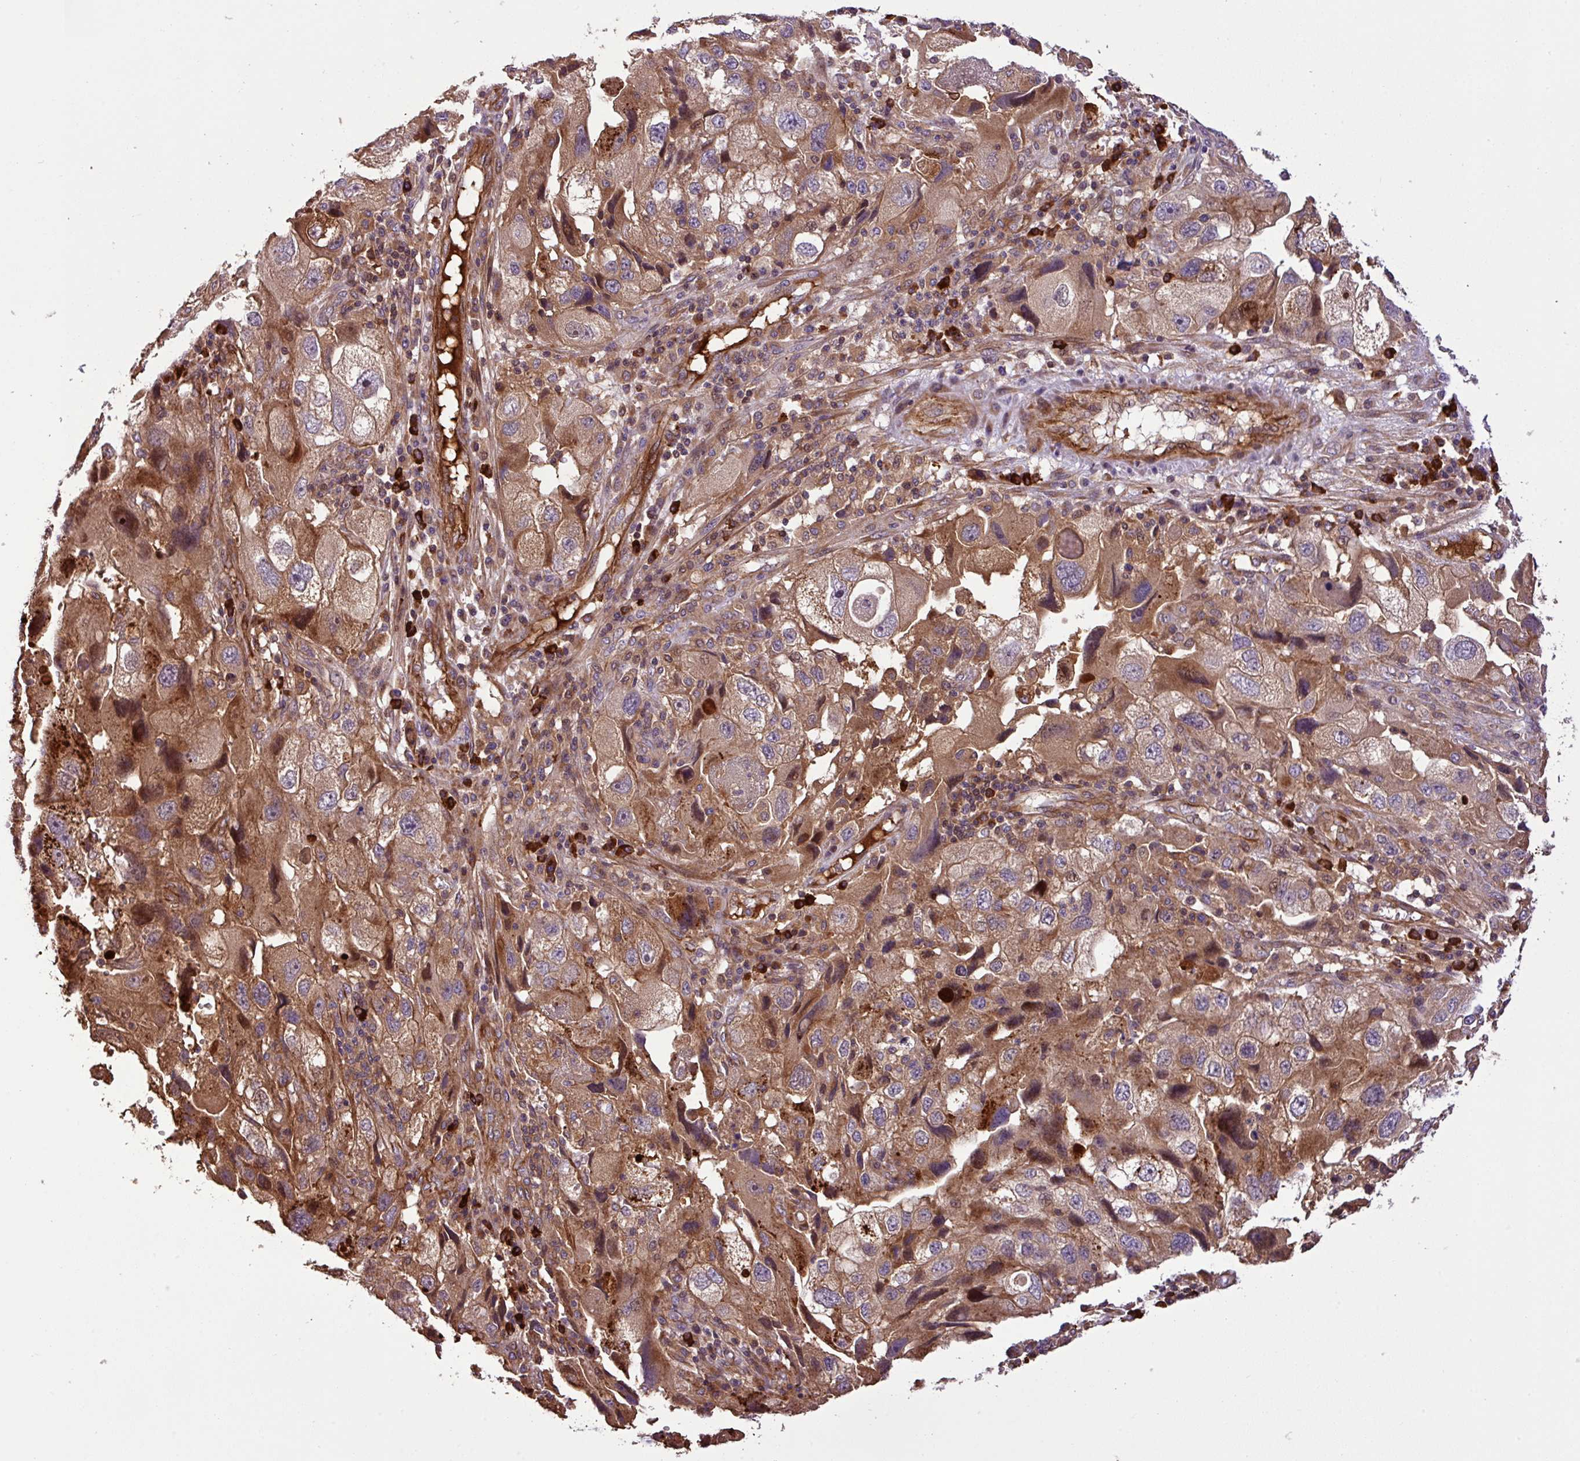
{"staining": {"intensity": "moderate", "quantity": ">75%", "location": "cytoplasmic/membranous"}, "tissue": "endometrial cancer", "cell_type": "Tumor cells", "image_type": "cancer", "snomed": [{"axis": "morphology", "description": "Adenocarcinoma, NOS"}, {"axis": "topography", "description": "Endometrium"}], "caption": "Endometrial cancer was stained to show a protein in brown. There is medium levels of moderate cytoplasmic/membranous expression in about >75% of tumor cells.", "gene": "ZNF266", "patient": {"sex": "female", "age": 49}}